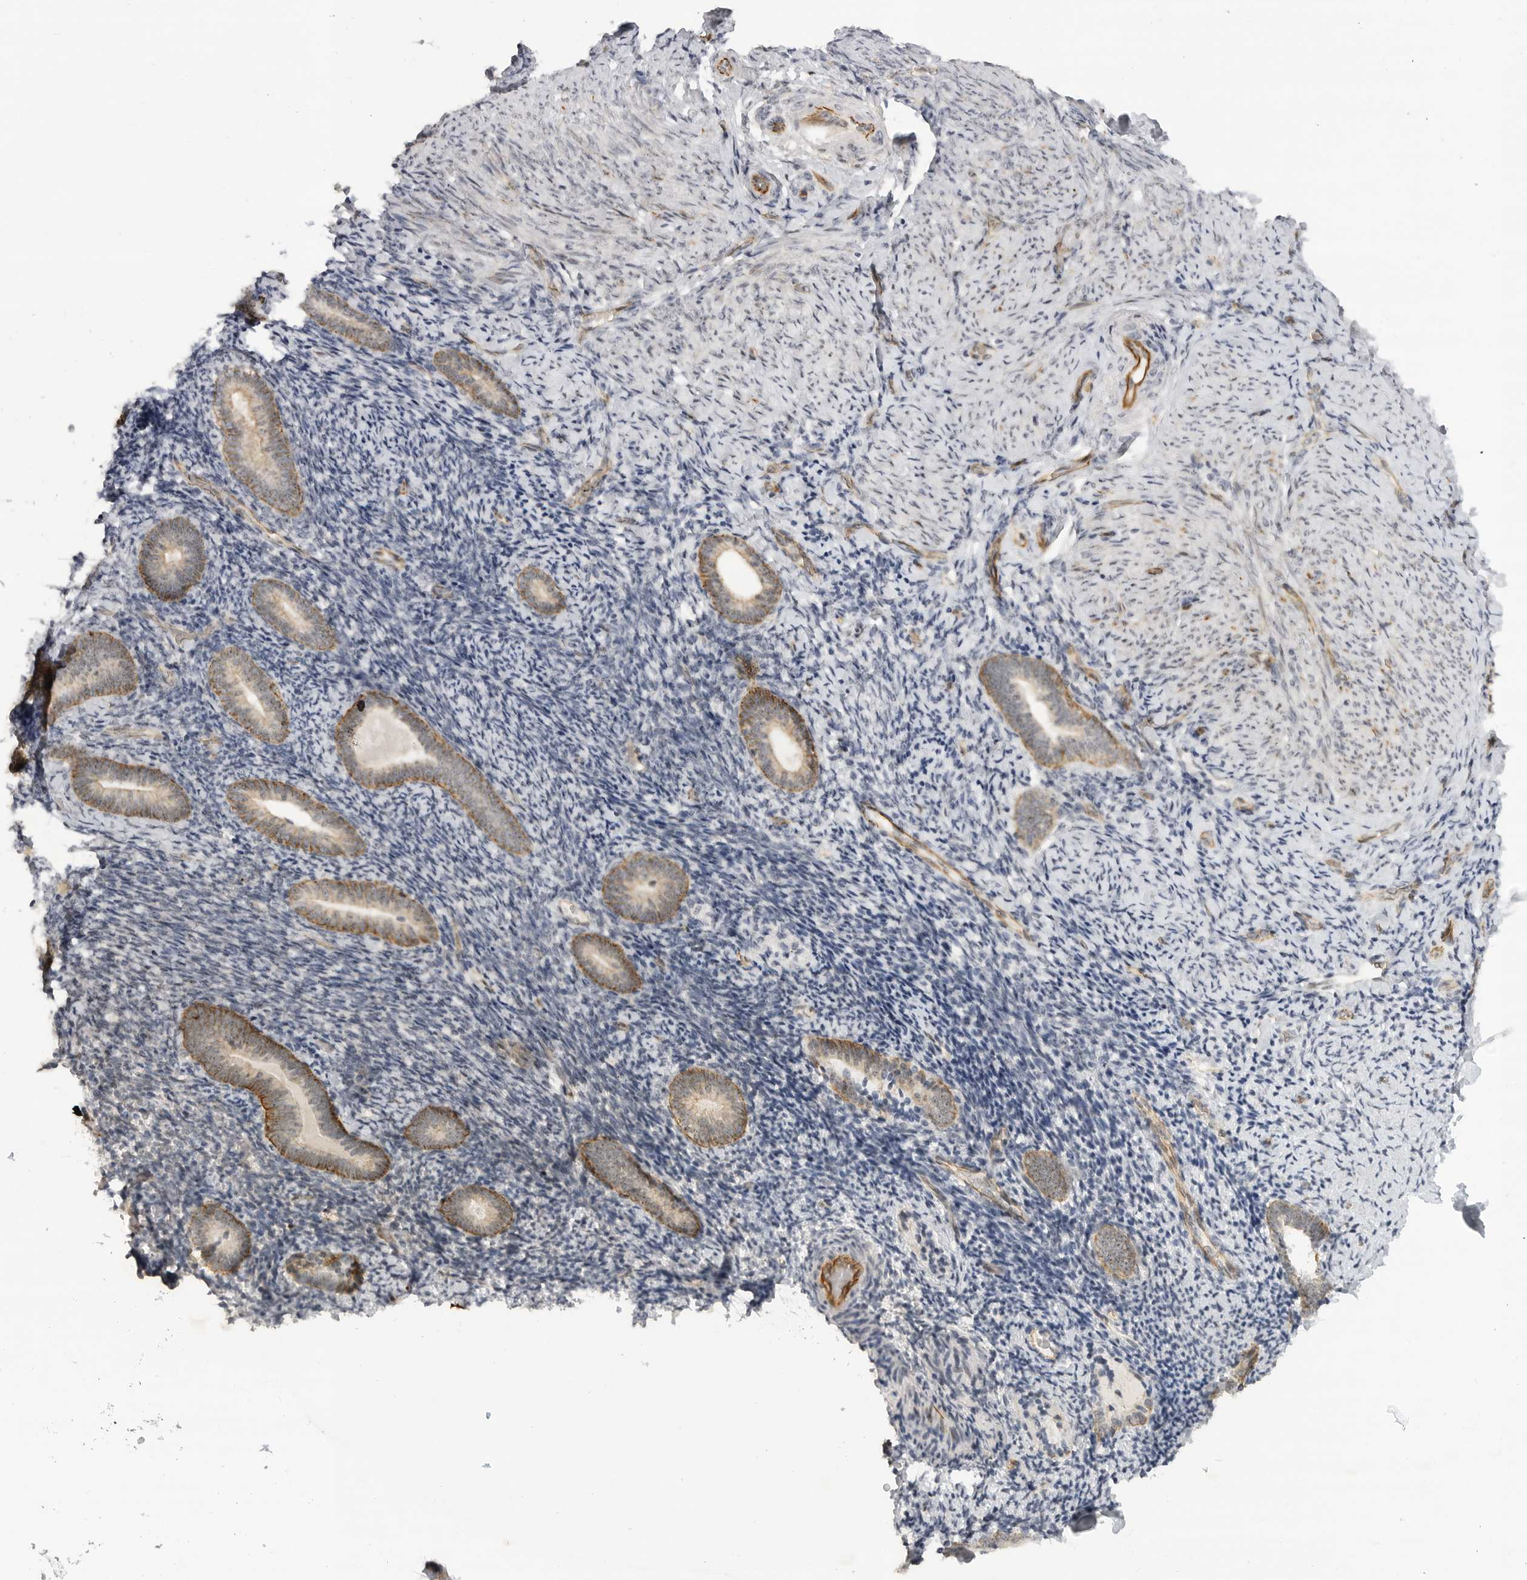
{"staining": {"intensity": "negative", "quantity": "none", "location": "none"}, "tissue": "endometrium", "cell_type": "Cells in endometrial stroma", "image_type": "normal", "snomed": [{"axis": "morphology", "description": "Normal tissue, NOS"}, {"axis": "topography", "description": "Endometrium"}], "caption": "Protein analysis of normal endometrium exhibits no significant positivity in cells in endometrial stroma. (DAB (3,3'-diaminobenzidine) IHC, high magnification).", "gene": "CEP295NL", "patient": {"sex": "female", "age": 51}}